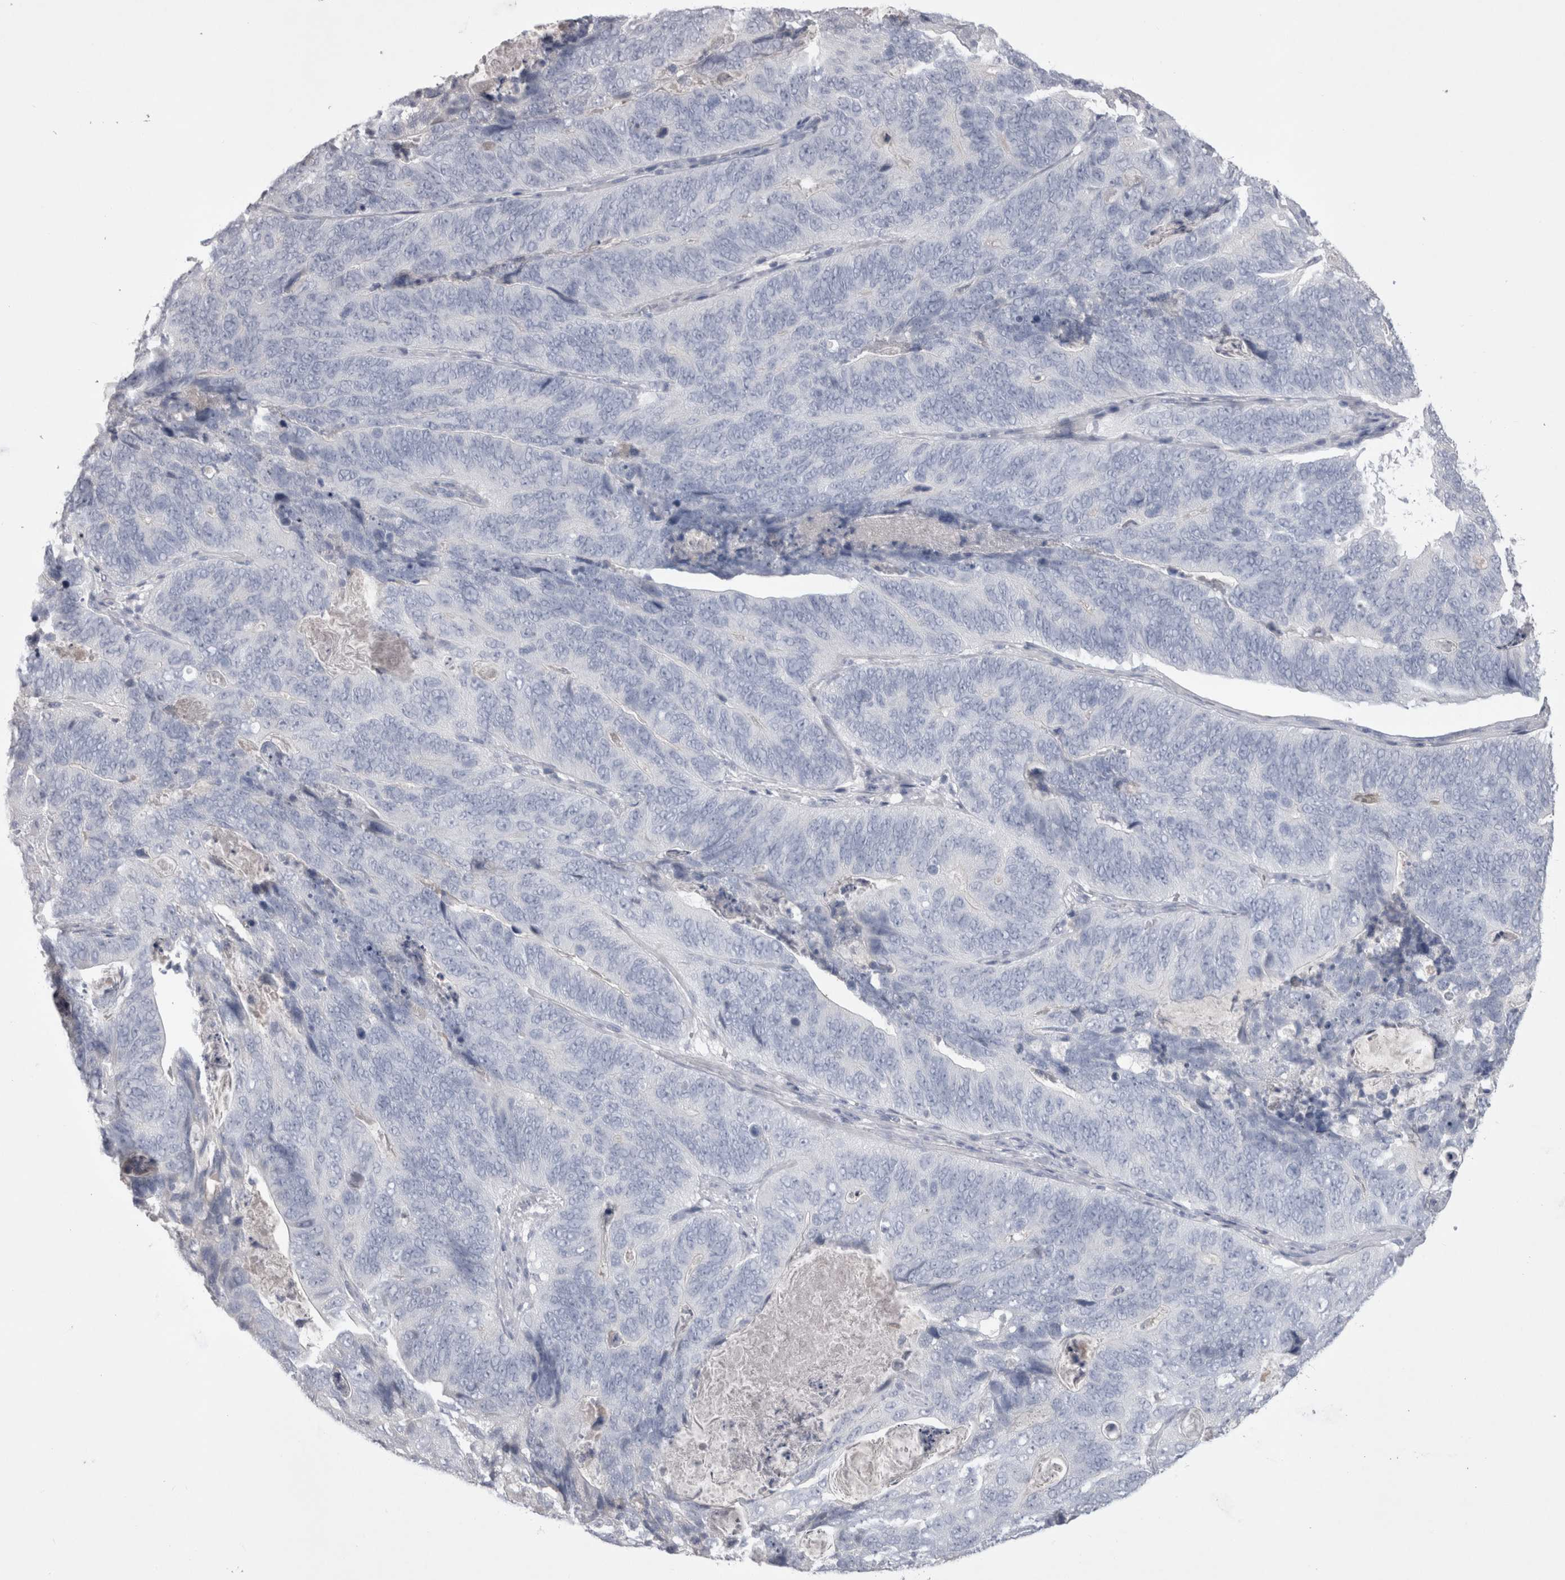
{"staining": {"intensity": "negative", "quantity": "none", "location": "none"}, "tissue": "stomach cancer", "cell_type": "Tumor cells", "image_type": "cancer", "snomed": [{"axis": "morphology", "description": "Normal tissue, NOS"}, {"axis": "morphology", "description": "Adenocarcinoma, NOS"}, {"axis": "topography", "description": "Stomach"}], "caption": "IHC image of neoplastic tissue: stomach cancer (adenocarcinoma) stained with DAB reveals no significant protein positivity in tumor cells. (IHC, brightfield microscopy, high magnification).", "gene": "ADAM2", "patient": {"sex": "female", "age": 89}}